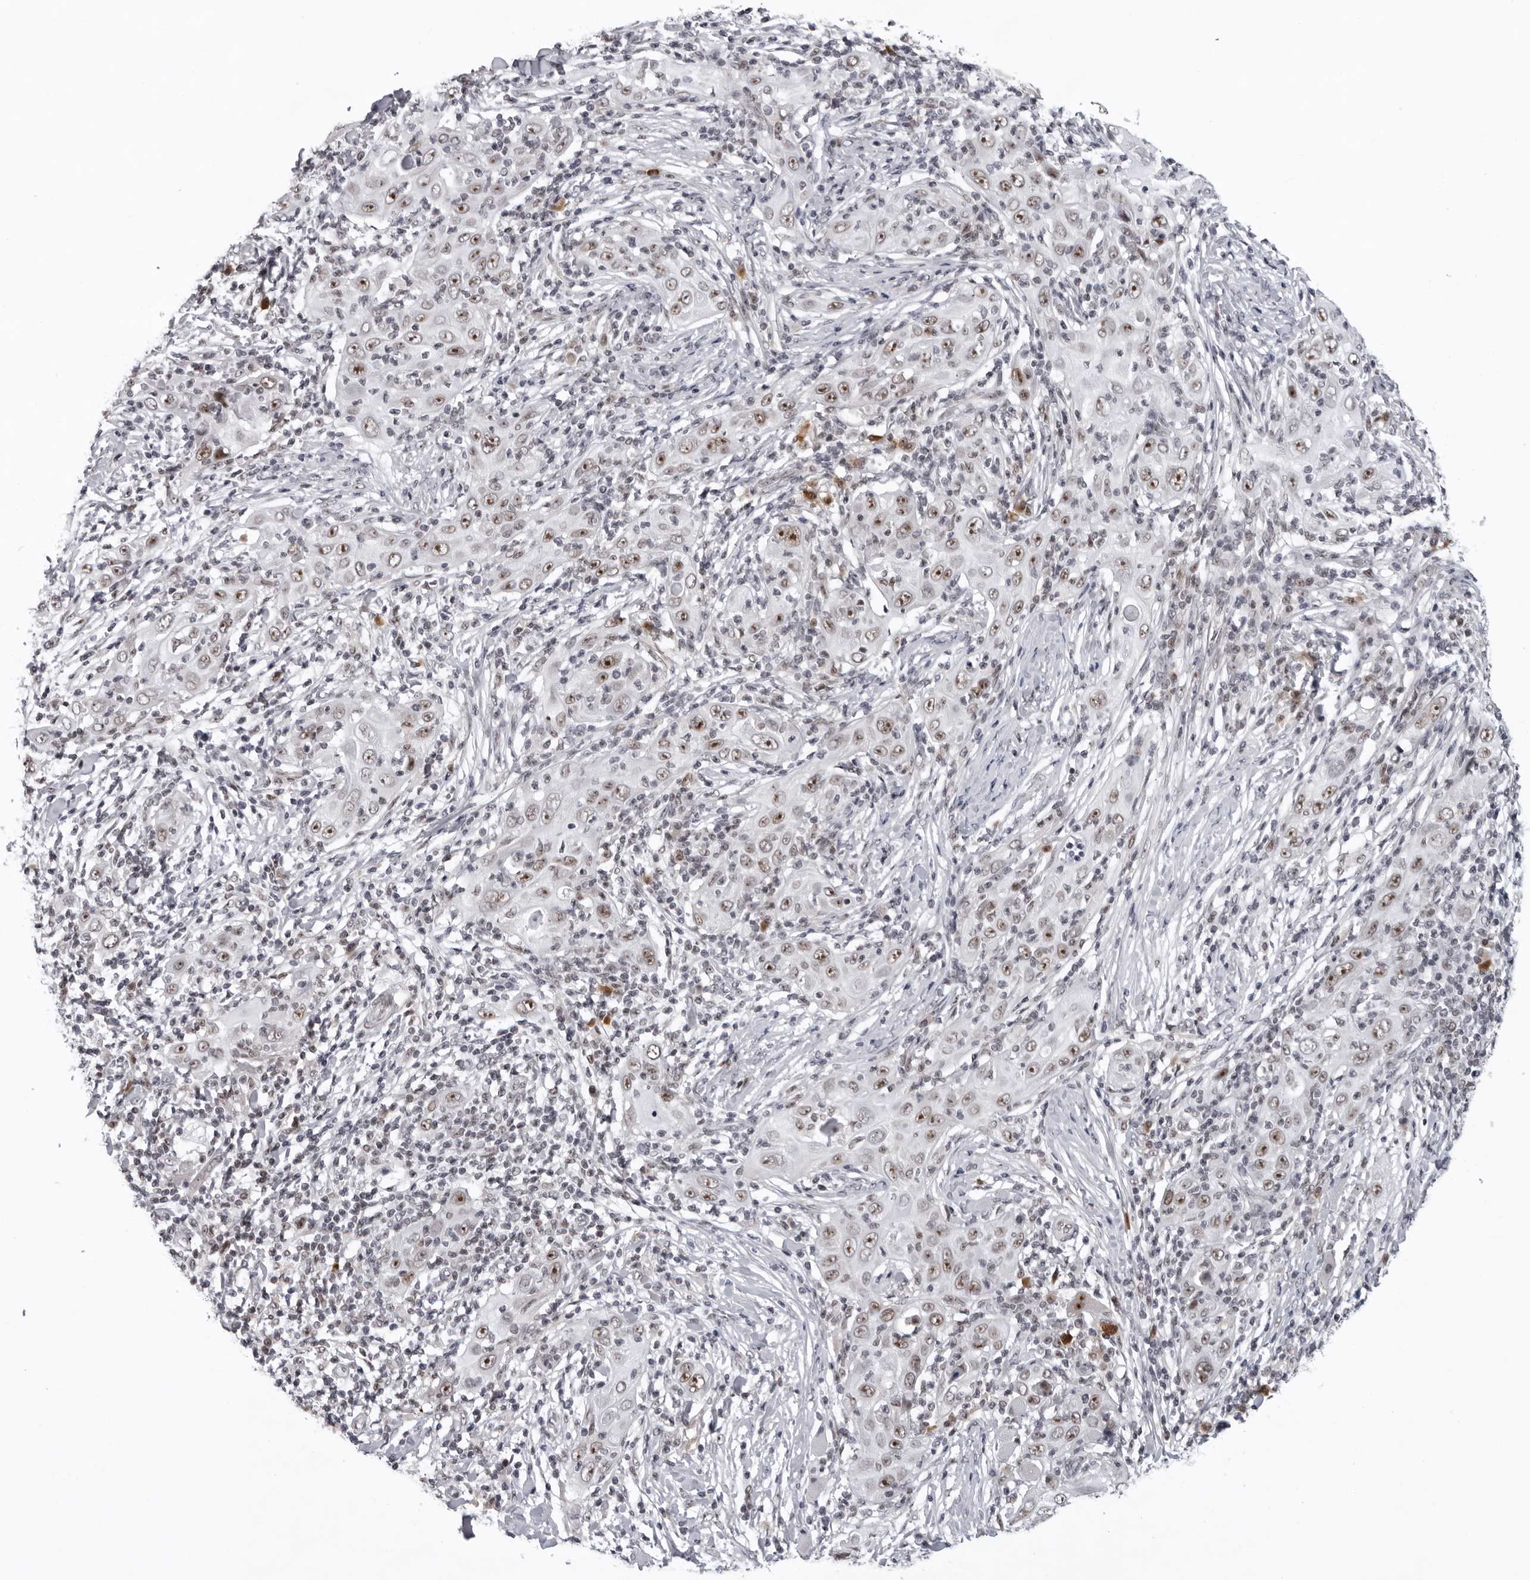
{"staining": {"intensity": "strong", "quantity": ">75%", "location": "nuclear"}, "tissue": "skin cancer", "cell_type": "Tumor cells", "image_type": "cancer", "snomed": [{"axis": "morphology", "description": "Squamous cell carcinoma, NOS"}, {"axis": "topography", "description": "Skin"}], "caption": "Skin cancer was stained to show a protein in brown. There is high levels of strong nuclear expression in approximately >75% of tumor cells.", "gene": "EXOSC10", "patient": {"sex": "female", "age": 88}}